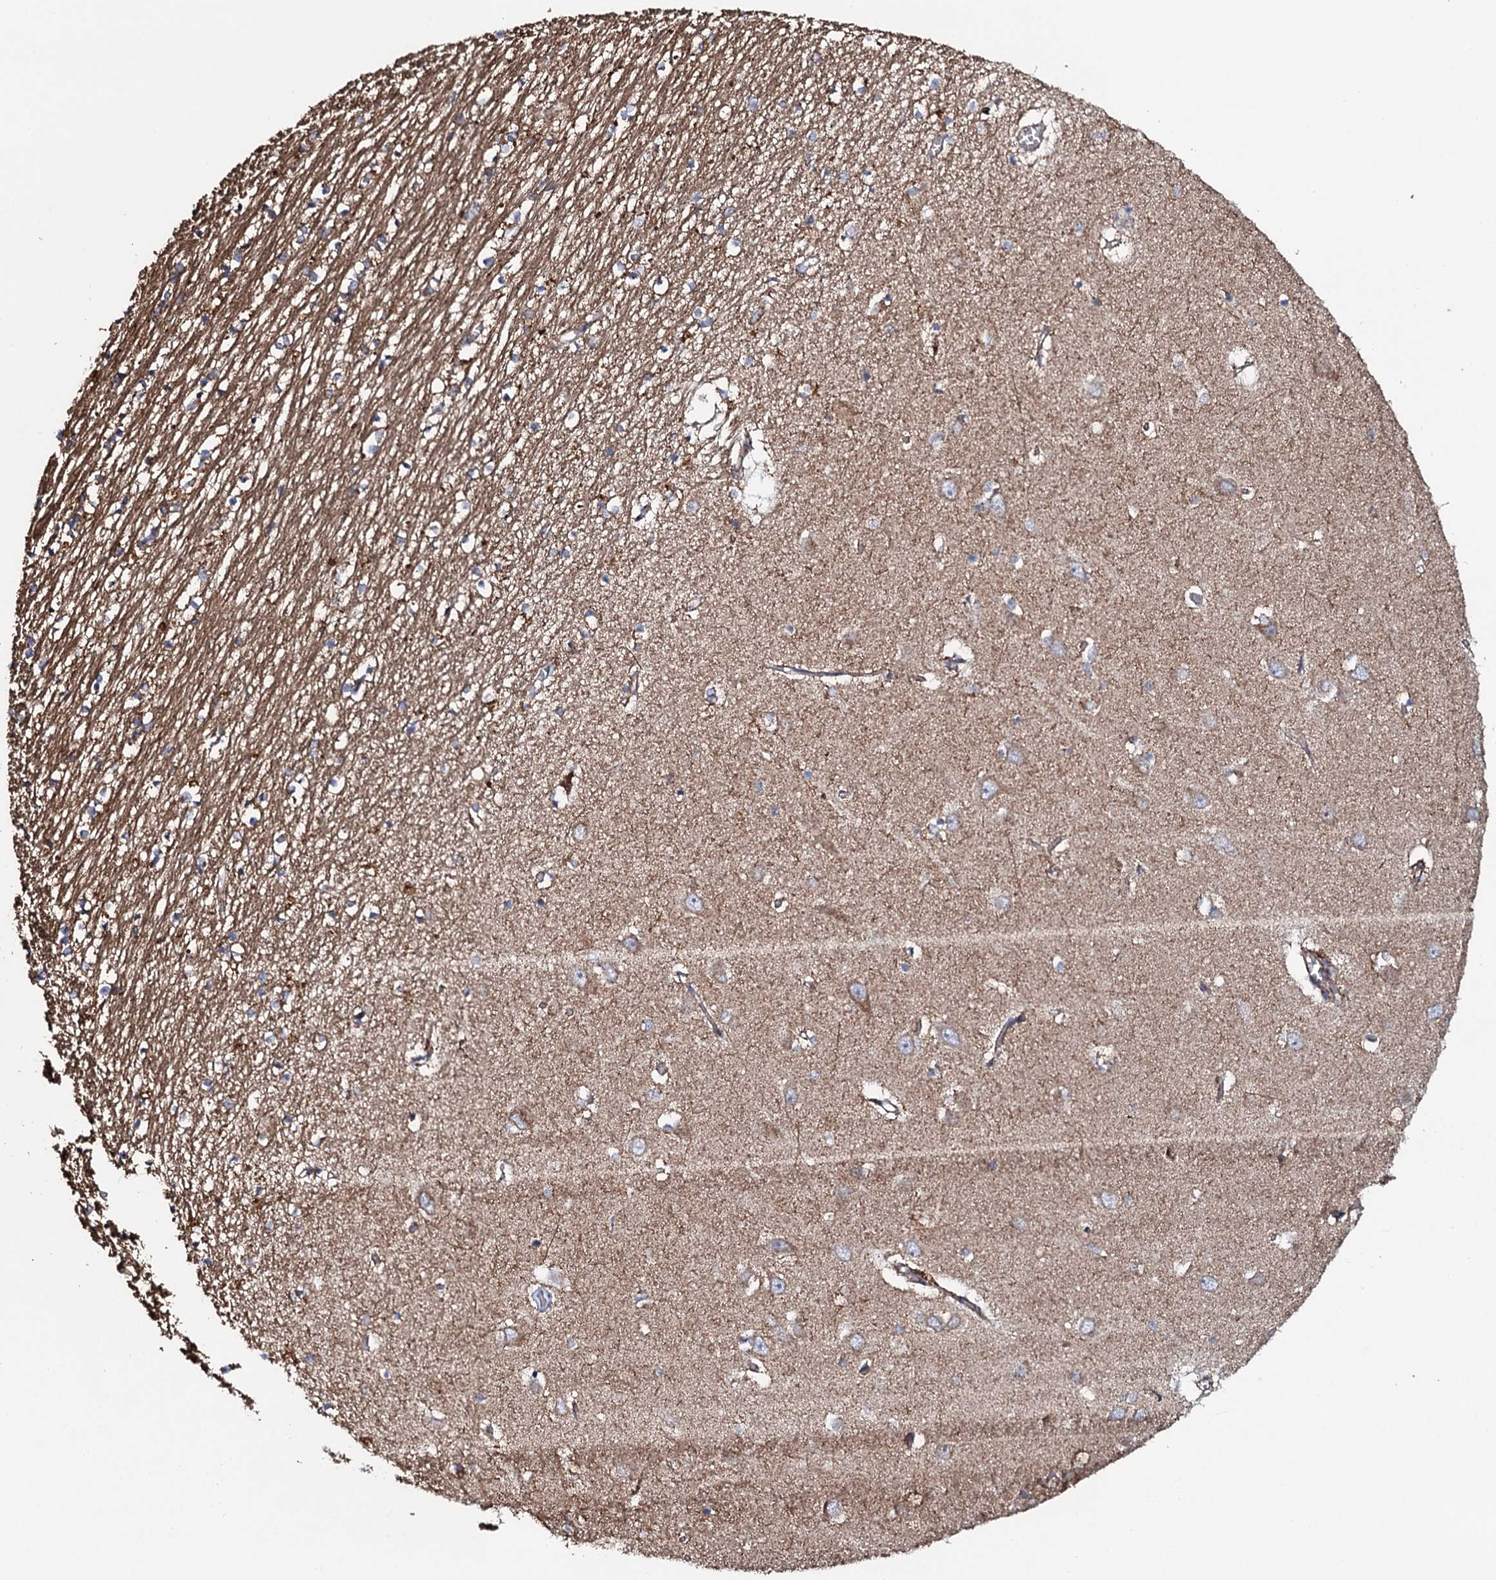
{"staining": {"intensity": "weak", "quantity": "25%-75%", "location": "cytoplasmic/membranous"}, "tissue": "hippocampus", "cell_type": "Glial cells", "image_type": "normal", "snomed": [{"axis": "morphology", "description": "Normal tissue, NOS"}, {"axis": "topography", "description": "Hippocampus"}], "caption": "A histopathology image of hippocampus stained for a protein exhibits weak cytoplasmic/membranous brown staining in glial cells.", "gene": "EVC2", "patient": {"sex": "male", "age": 70}}